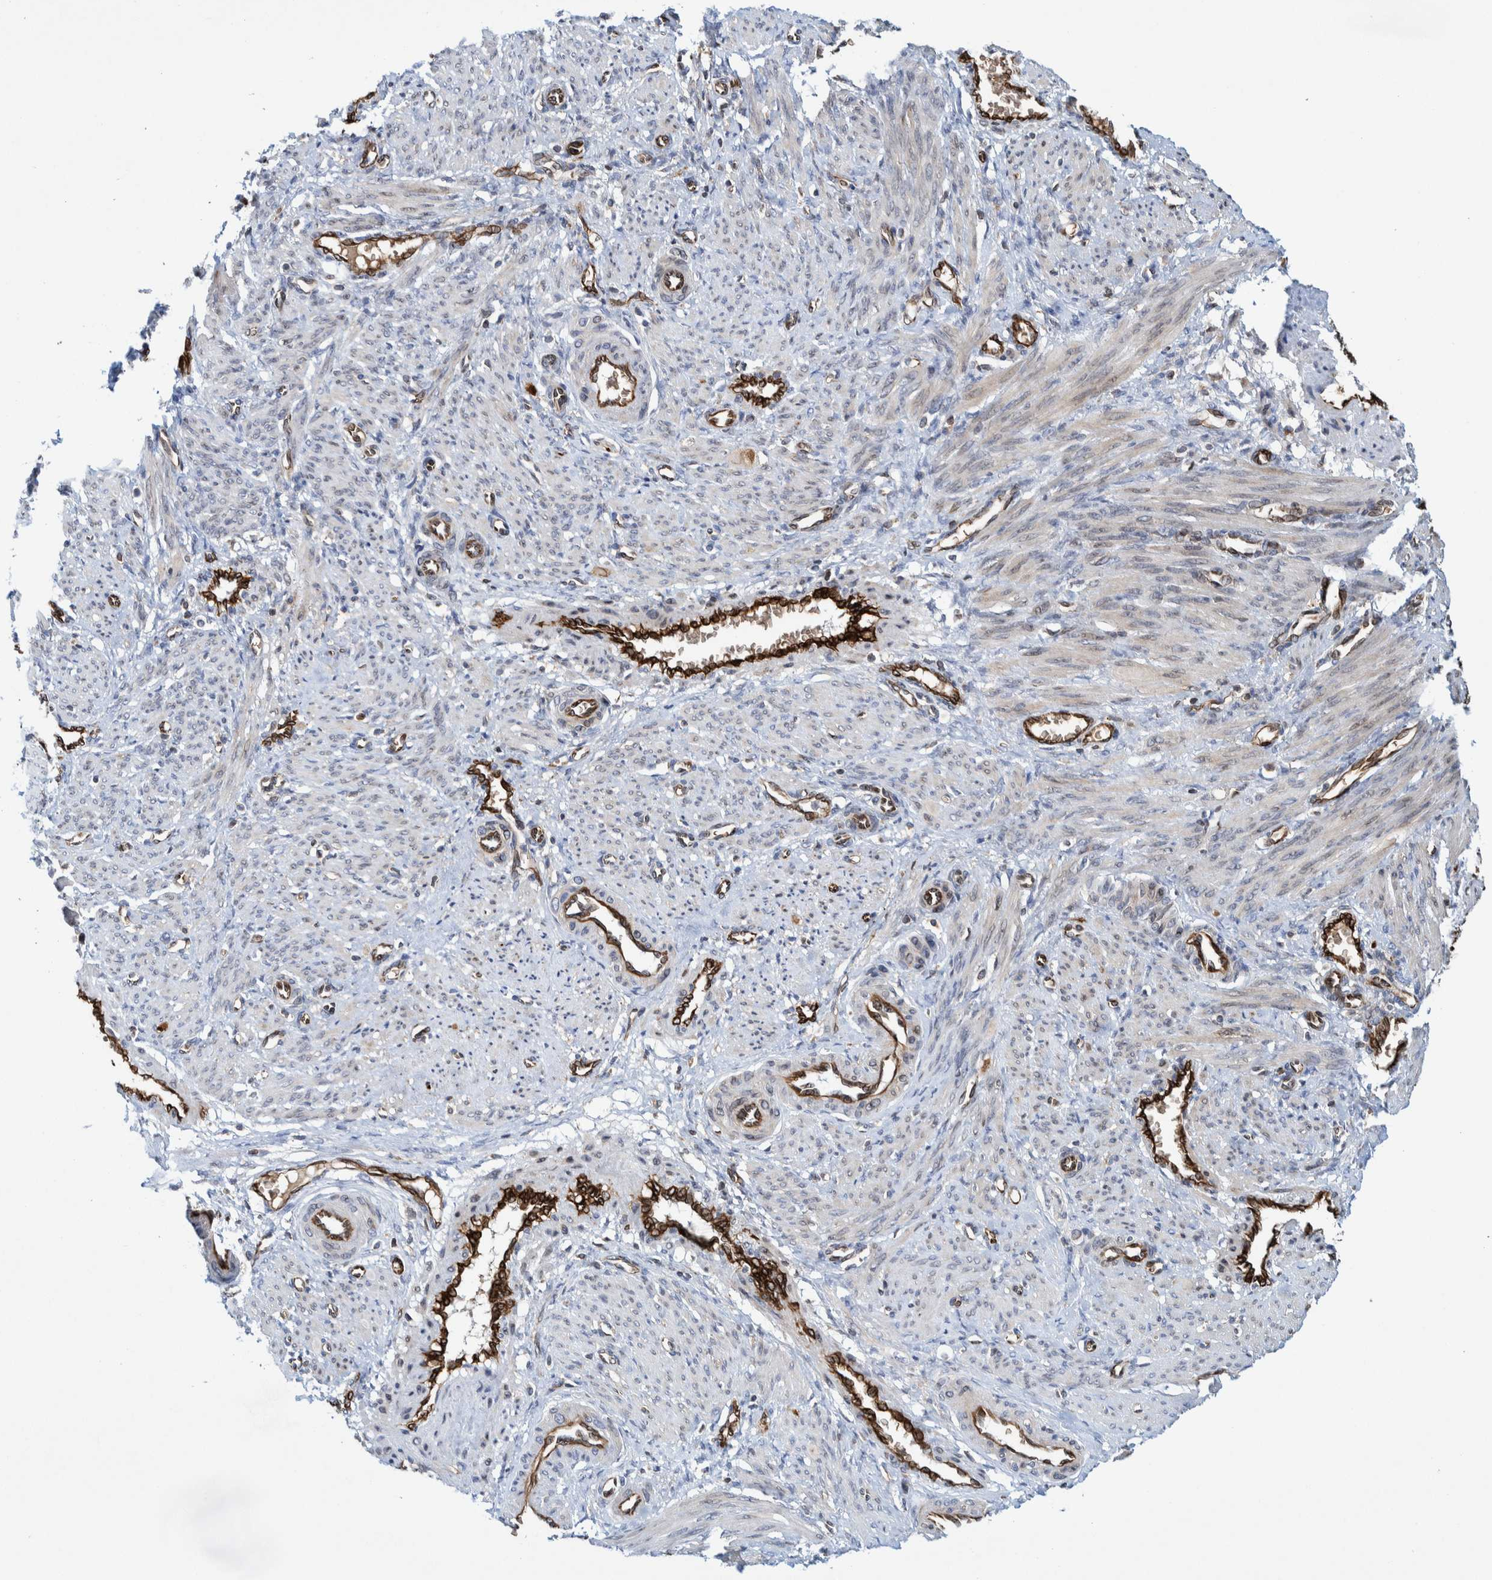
{"staining": {"intensity": "weak", "quantity": "<25%", "location": "cytoplasmic/membranous"}, "tissue": "smooth muscle", "cell_type": "Smooth muscle cells", "image_type": "normal", "snomed": [{"axis": "morphology", "description": "Normal tissue, NOS"}, {"axis": "topography", "description": "Endometrium"}], "caption": "Immunohistochemical staining of unremarkable human smooth muscle demonstrates no significant expression in smooth muscle cells. (Stains: DAB (3,3'-diaminobenzidine) immunohistochemistry (IHC) with hematoxylin counter stain, Microscopy: brightfield microscopy at high magnification).", "gene": "THEM6", "patient": {"sex": "female", "age": 33}}